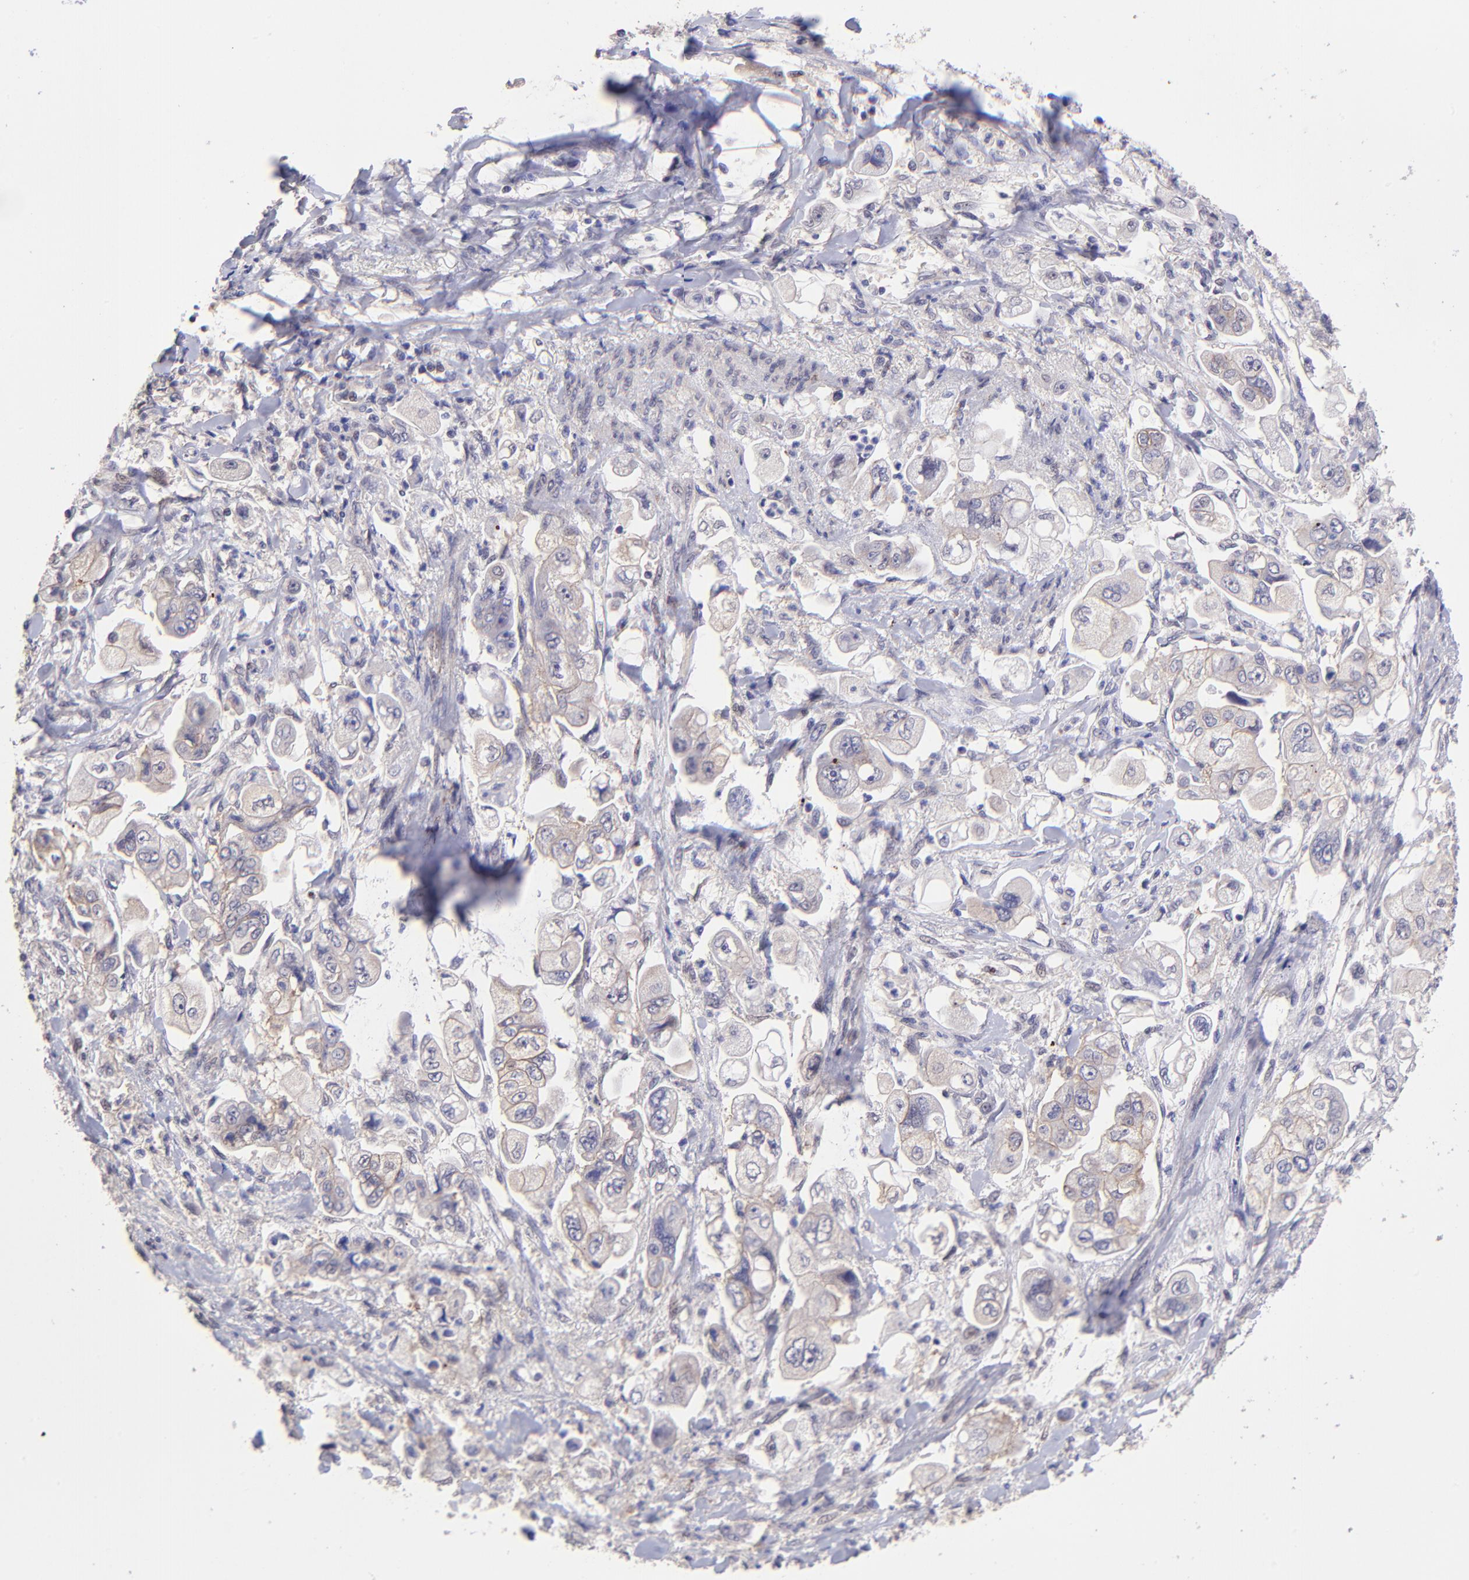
{"staining": {"intensity": "weak", "quantity": ">75%", "location": "cytoplasmic/membranous"}, "tissue": "stomach cancer", "cell_type": "Tumor cells", "image_type": "cancer", "snomed": [{"axis": "morphology", "description": "Adenocarcinoma, NOS"}, {"axis": "topography", "description": "Stomach"}], "caption": "Protein positivity by IHC demonstrates weak cytoplasmic/membranous expression in approximately >75% of tumor cells in stomach adenocarcinoma. Immunohistochemistry (ihc) stains the protein of interest in brown and the nuclei are stained blue.", "gene": "NSF", "patient": {"sex": "male", "age": 62}}